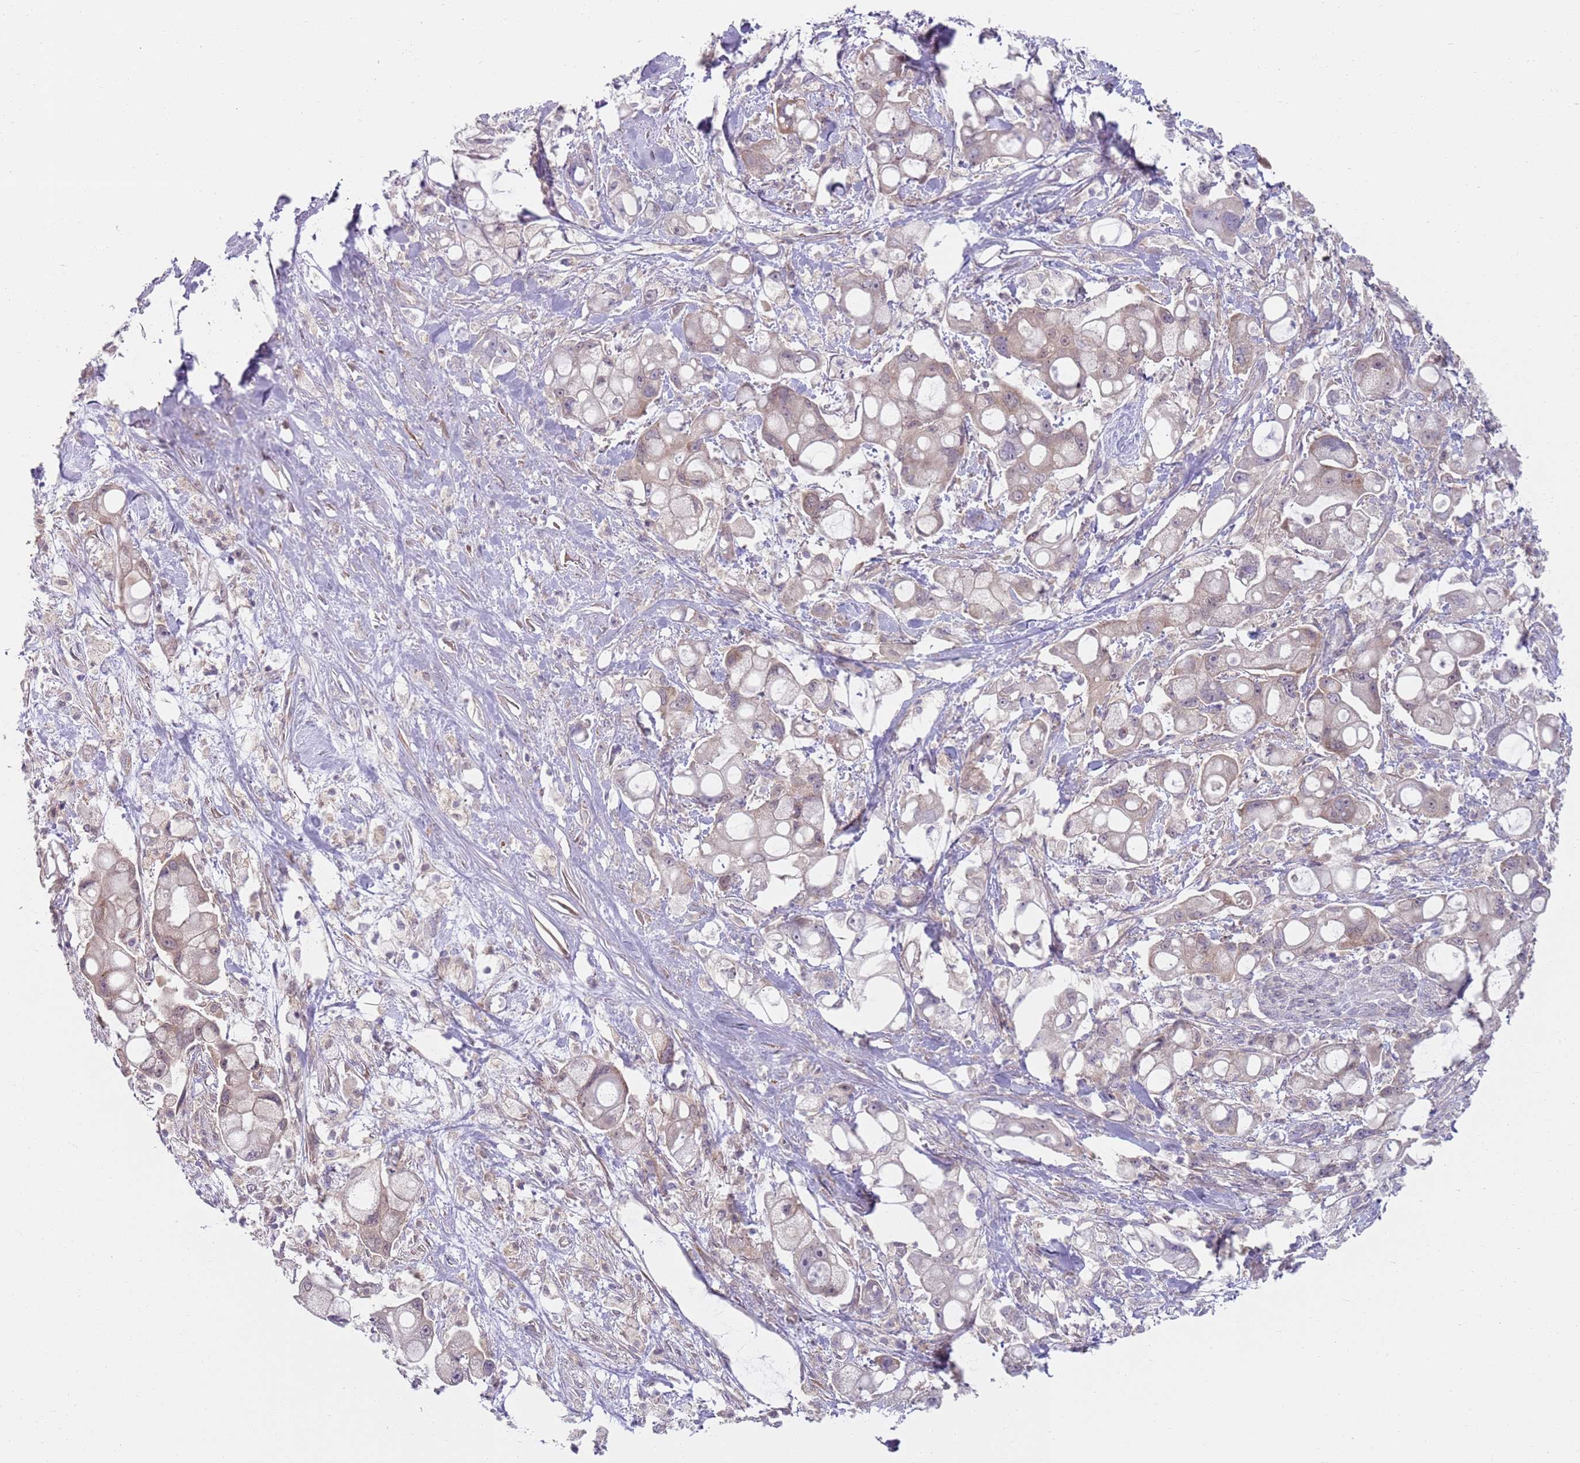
{"staining": {"intensity": "negative", "quantity": "none", "location": "none"}, "tissue": "pancreatic cancer", "cell_type": "Tumor cells", "image_type": "cancer", "snomed": [{"axis": "morphology", "description": "Adenocarcinoma, NOS"}, {"axis": "topography", "description": "Pancreas"}], "caption": "High magnification brightfield microscopy of adenocarcinoma (pancreatic) stained with DAB (brown) and counterstained with hematoxylin (blue): tumor cells show no significant positivity. The staining was performed using DAB (3,3'-diaminobenzidine) to visualize the protein expression in brown, while the nuclei were stained in blue with hematoxylin (Magnification: 20x).", "gene": "SLC26A6", "patient": {"sex": "male", "age": 68}}